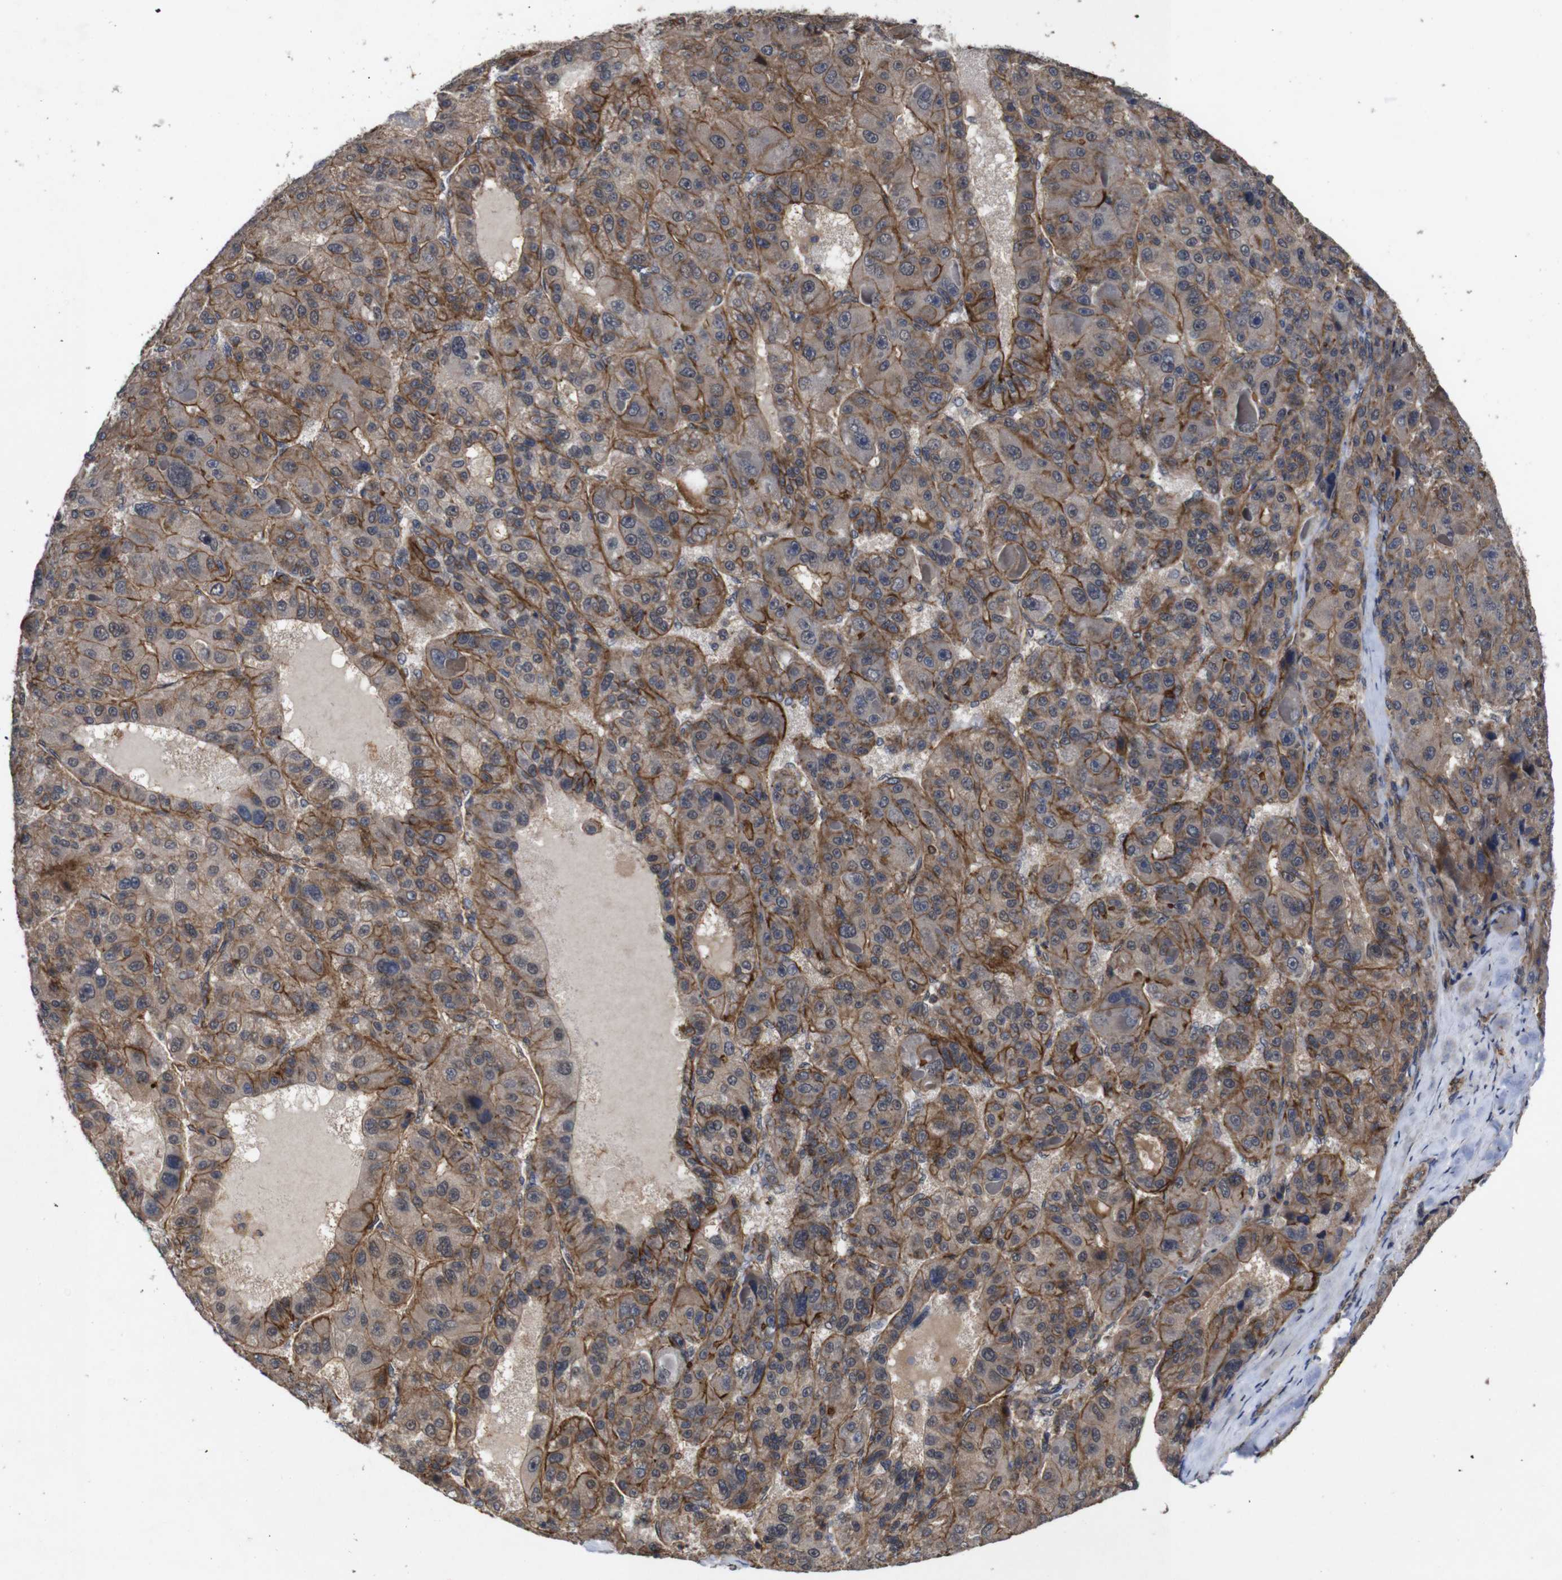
{"staining": {"intensity": "moderate", "quantity": ">75%", "location": "cytoplasmic/membranous"}, "tissue": "liver cancer", "cell_type": "Tumor cells", "image_type": "cancer", "snomed": [{"axis": "morphology", "description": "Carcinoma, Hepatocellular, NOS"}, {"axis": "topography", "description": "Liver"}], "caption": "This is an image of immunohistochemistry staining of liver hepatocellular carcinoma, which shows moderate staining in the cytoplasmic/membranous of tumor cells.", "gene": "NANOS1", "patient": {"sex": "male", "age": 76}}